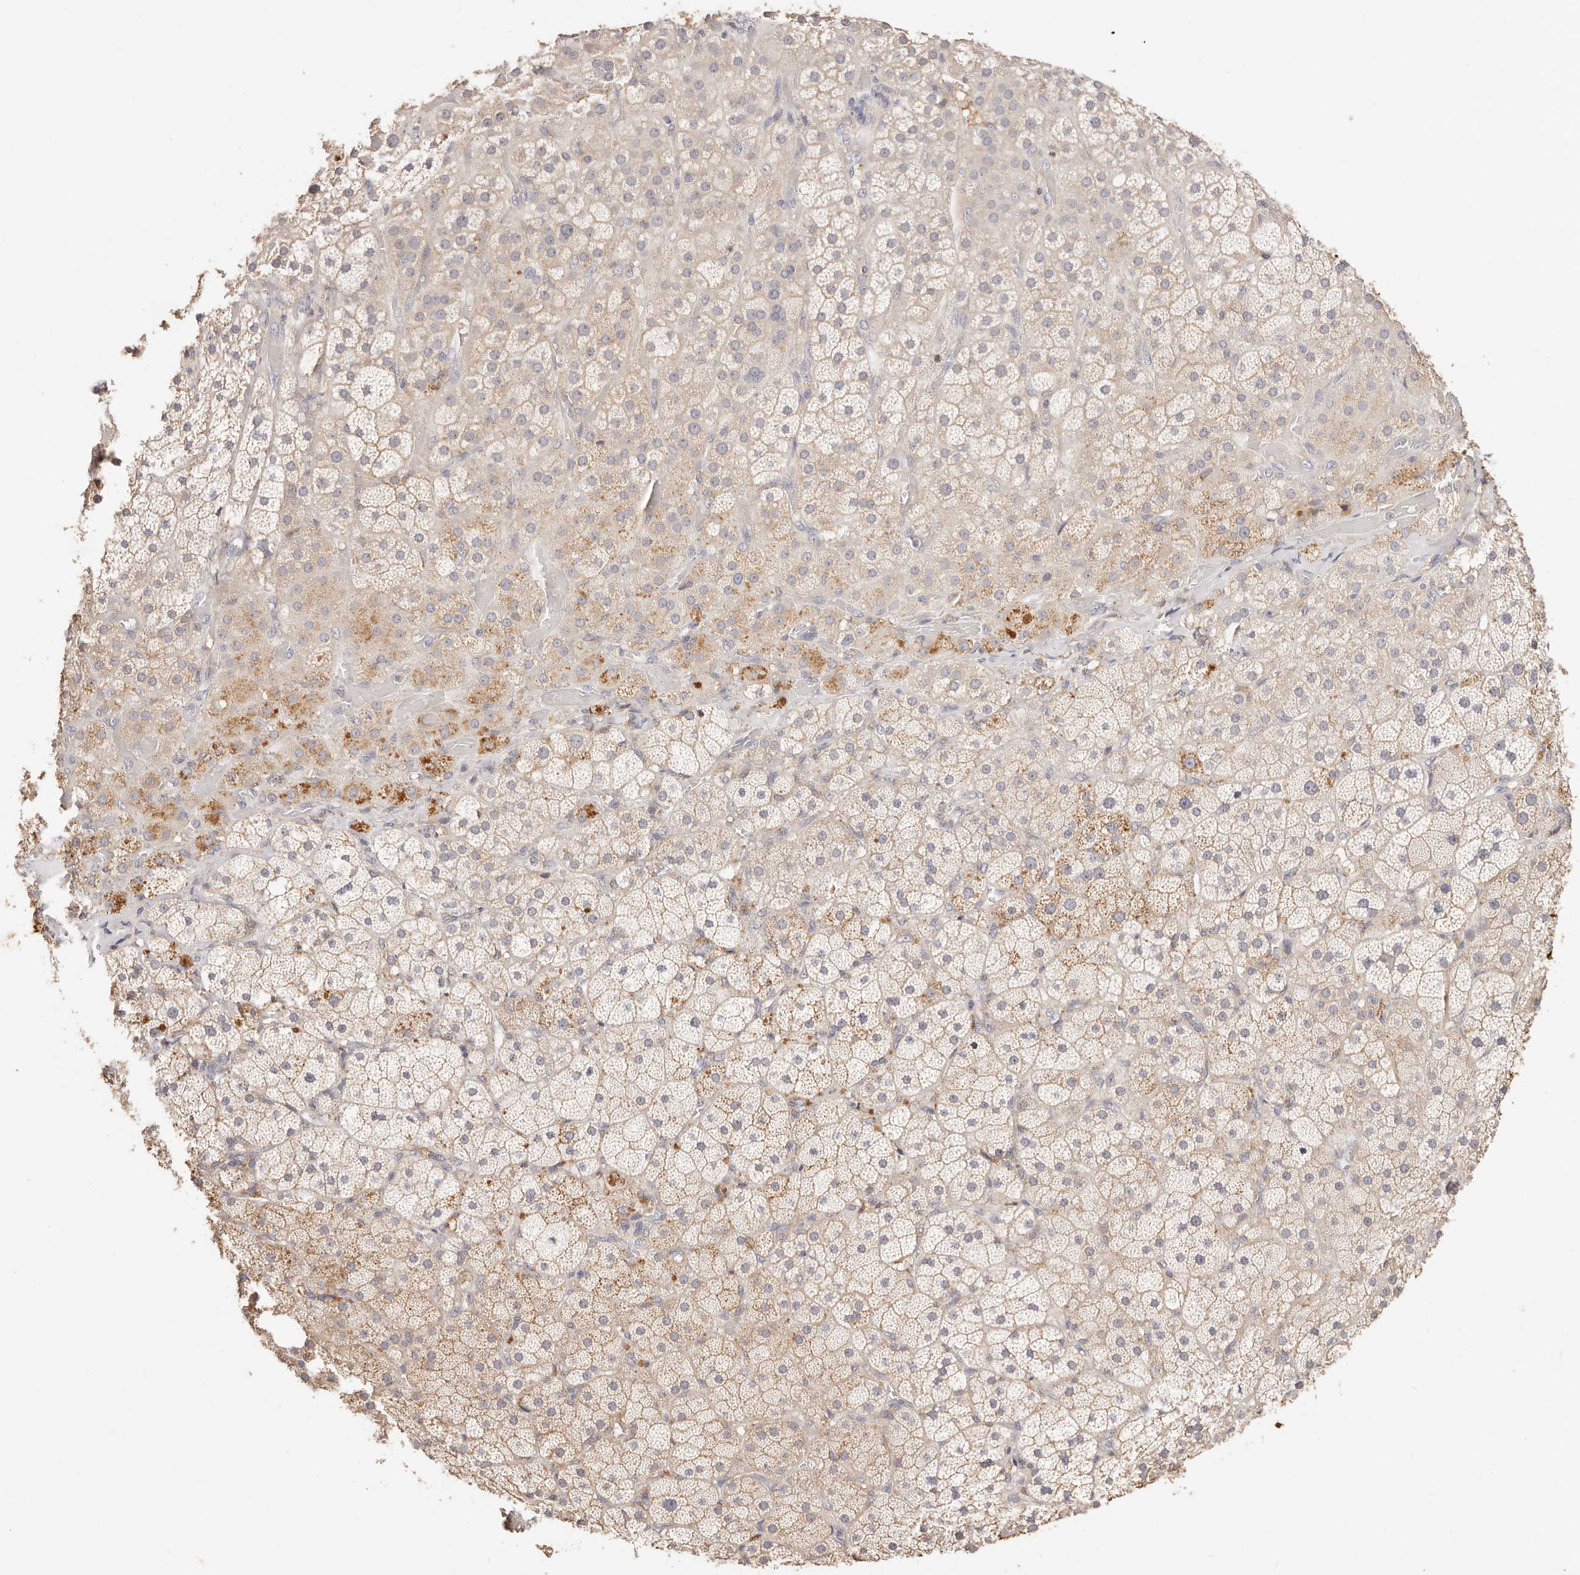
{"staining": {"intensity": "weak", "quantity": "25%-75%", "location": "cytoplasmic/membranous"}, "tissue": "adrenal gland", "cell_type": "Glandular cells", "image_type": "normal", "snomed": [{"axis": "morphology", "description": "Normal tissue, NOS"}, {"axis": "topography", "description": "Adrenal gland"}], "caption": "Weak cytoplasmic/membranous protein positivity is appreciated in about 25%-75% of glandular cells in adrenal gland. (Brightfield microscopy of DAB IHC at high magnification).", "gene": "CXADR", "patient": {"sex": "male", "age": 57}}